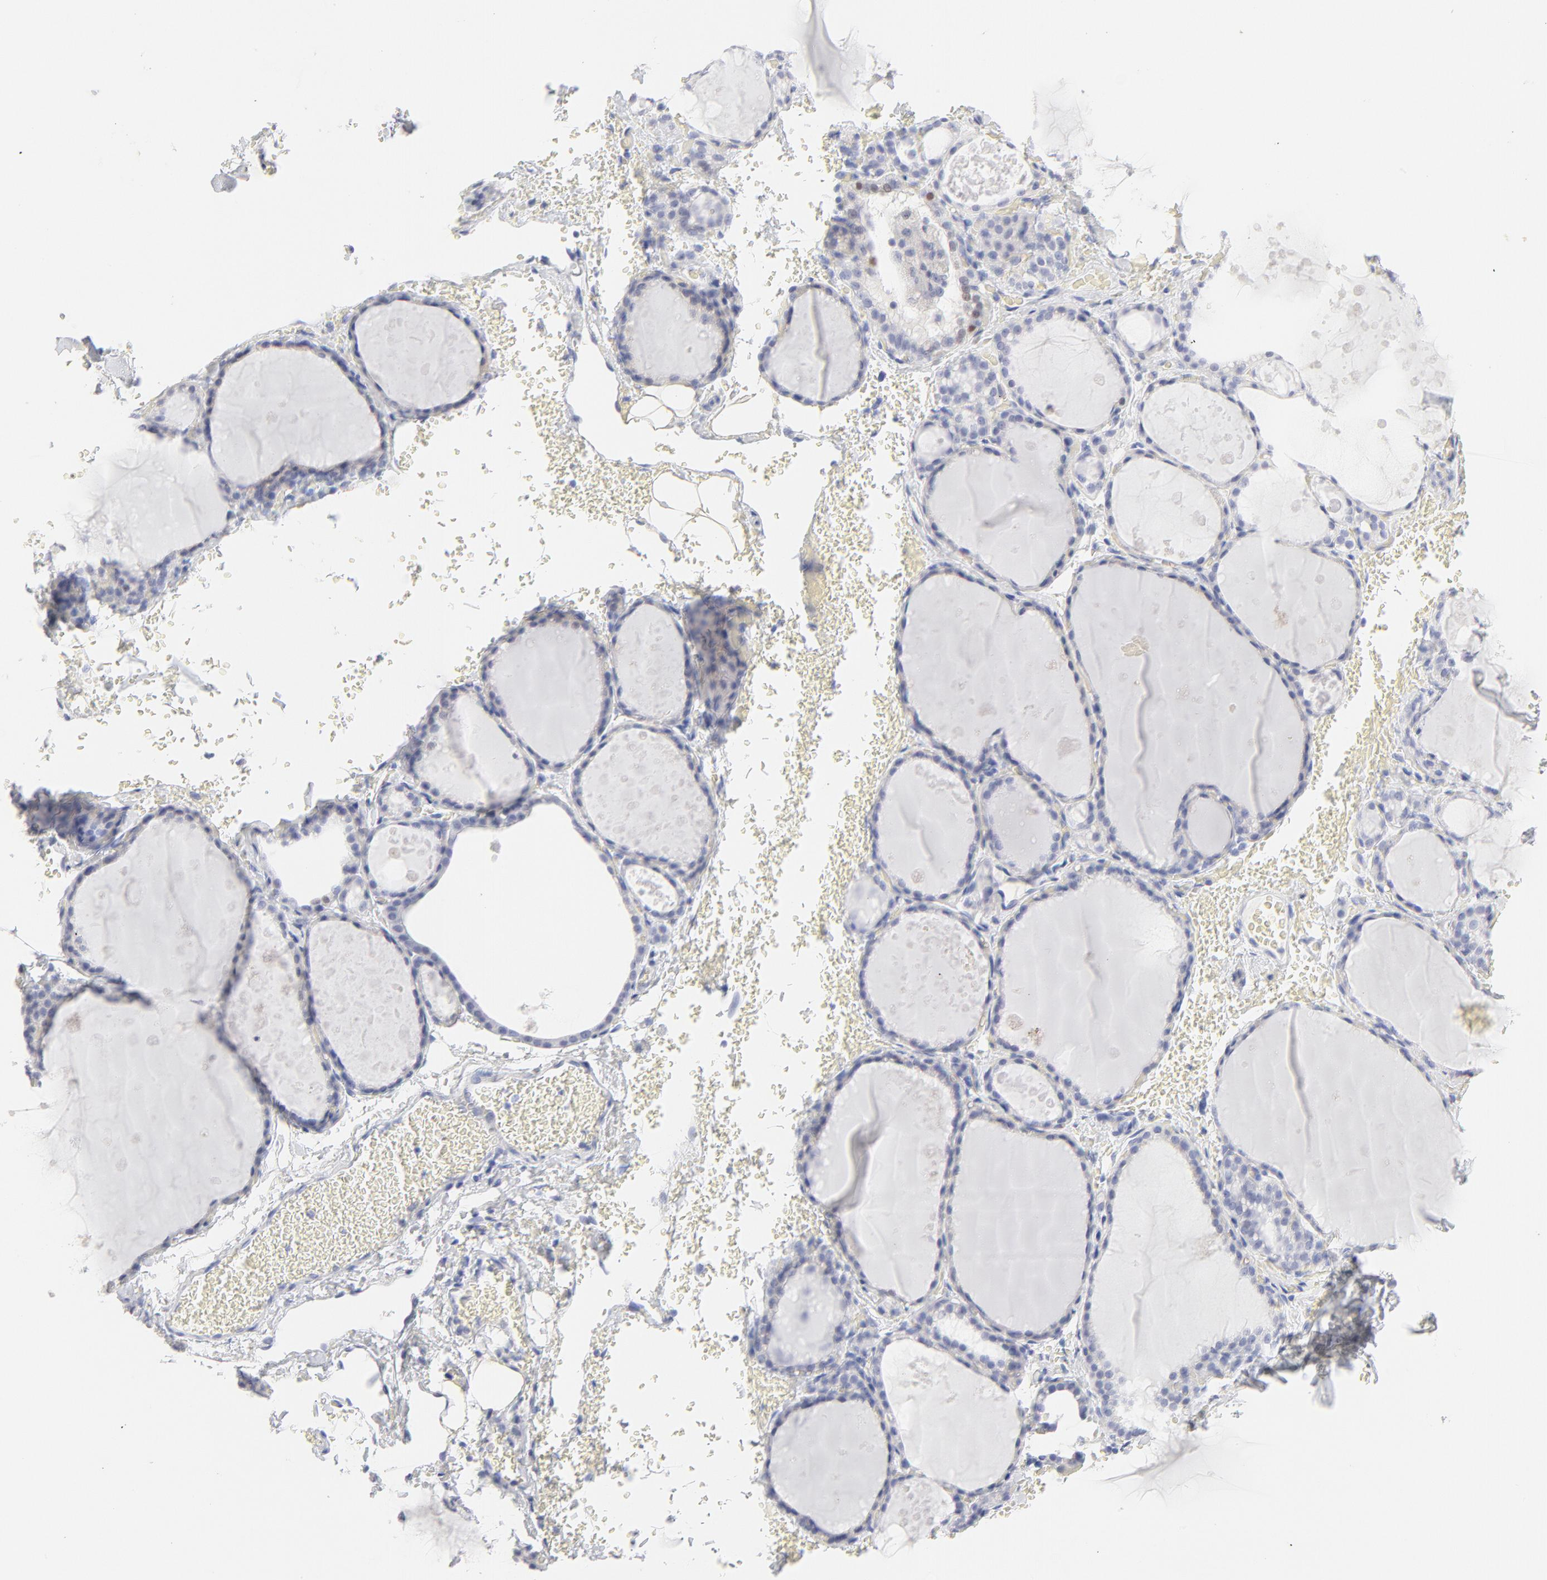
{"staining": {"intensity": "negative", "quantity": "none", "location": "none"}, "tissue": "thyroid gland", "cell_type": "Glandular cells", "image_type": "normal", "snomed": [{"axis": "morphology", "description": "Normal tissue, NOS"}, {"axis": "topography", "description": "Thyroid gland"}], "caption": "Immunohistochemical staining of unremarkable thyroid gland exhibits no significant staining in glandular cells.", "gene": "ELF3", "patient": {"sex": "male", "age": 61}}